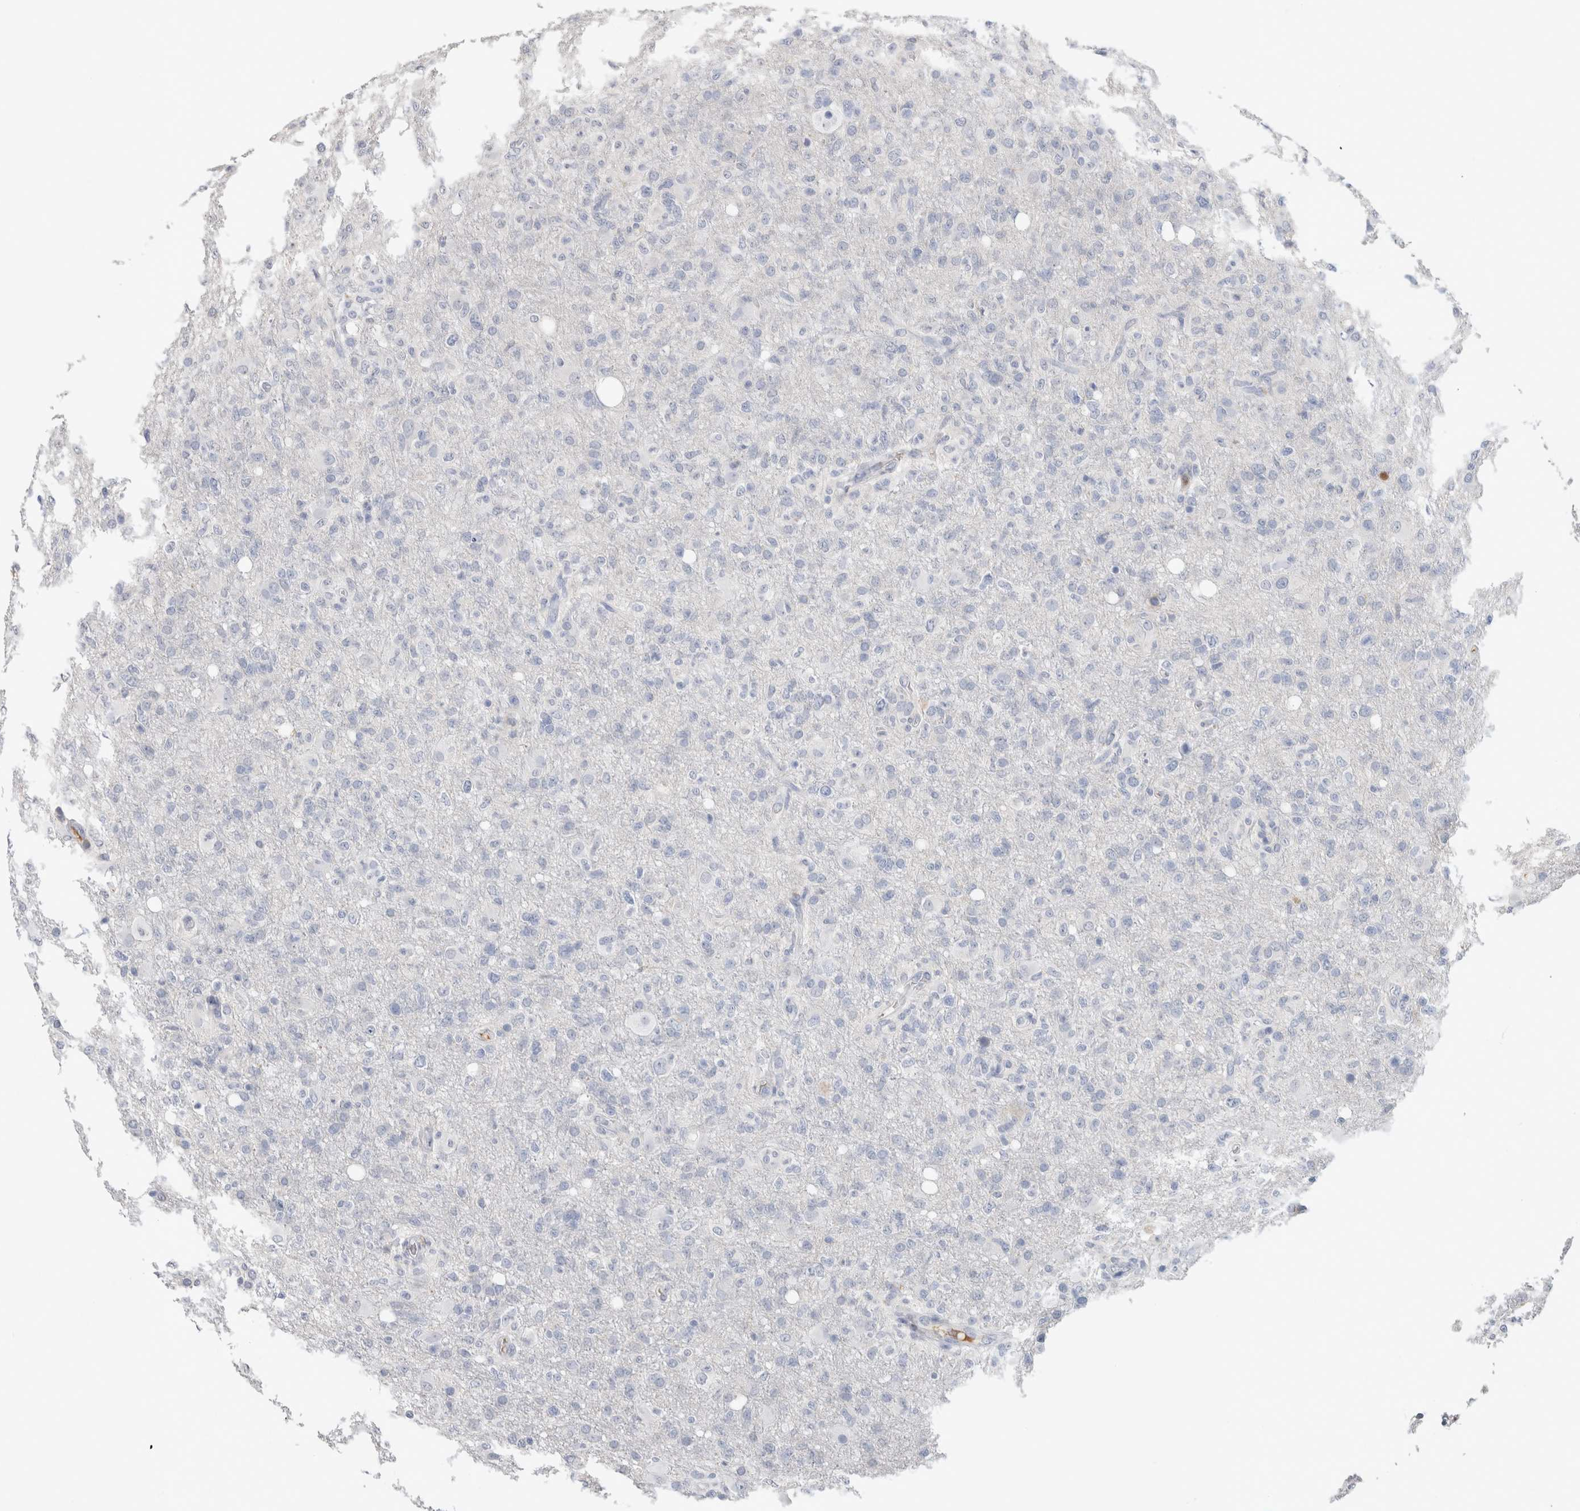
{"staining": {"intensity": "negative", "quantity": "none", "location": "none"}, "tissue": "glioma", "cell_type": "Tumor cells", "image_type": "cancer", "snomed": [{"axis": "morphology", "description": "Glioma, malignant, High grade"}, {"axis": "topography", "description": "Brain"}], "caption": "The immunohistochemistry (IHC) histopathology image has no significant positivity in tumor cells of glioma tissue.", "gene": "SCGB1A1", "patient": {"sex": "female", "age": 57}}